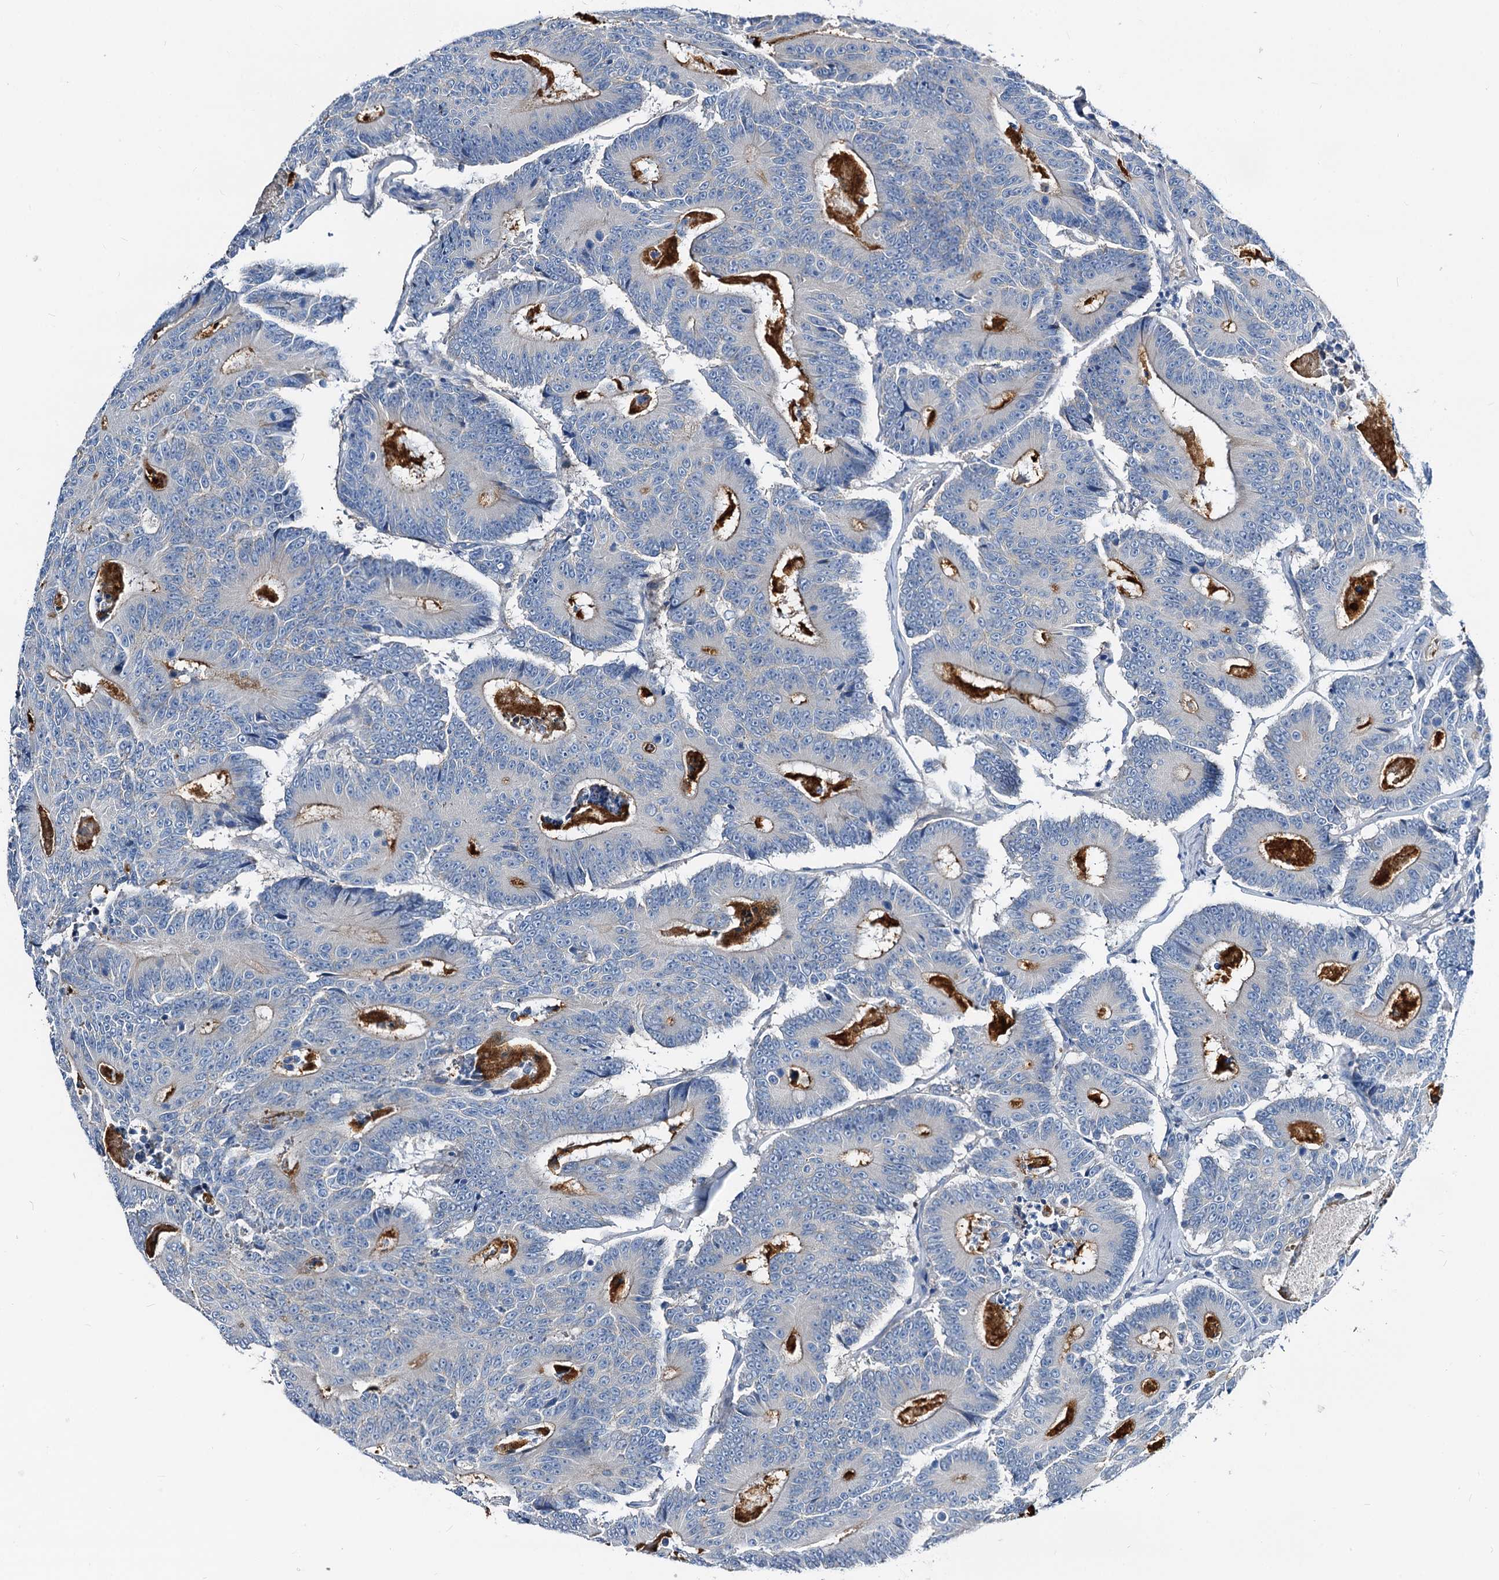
{"staining": {"intensity": "negative", "quantity": "none", "location": "none"}, "tissue": "colorectal cancer", "cell_type": "Tumor cells", "image_type": "cancer", "snomed": [{"axis": "morphology", "description": "Adenocarcinoma, NOS"}, {"axis": "topography", "description": "Colon"}], "caption": "An image of human colorectal adenocarcinoma is negative for staining in tumor cells. The staining was performed using DAB (3,3'-diaminobenzidine) to visualize the protein expression in brown, while the nuclei were stained in blue with hematoxylin (Magnification: 20x).", "gene": "DYDC2", "patient": {"sex": "male", "age": 83}}